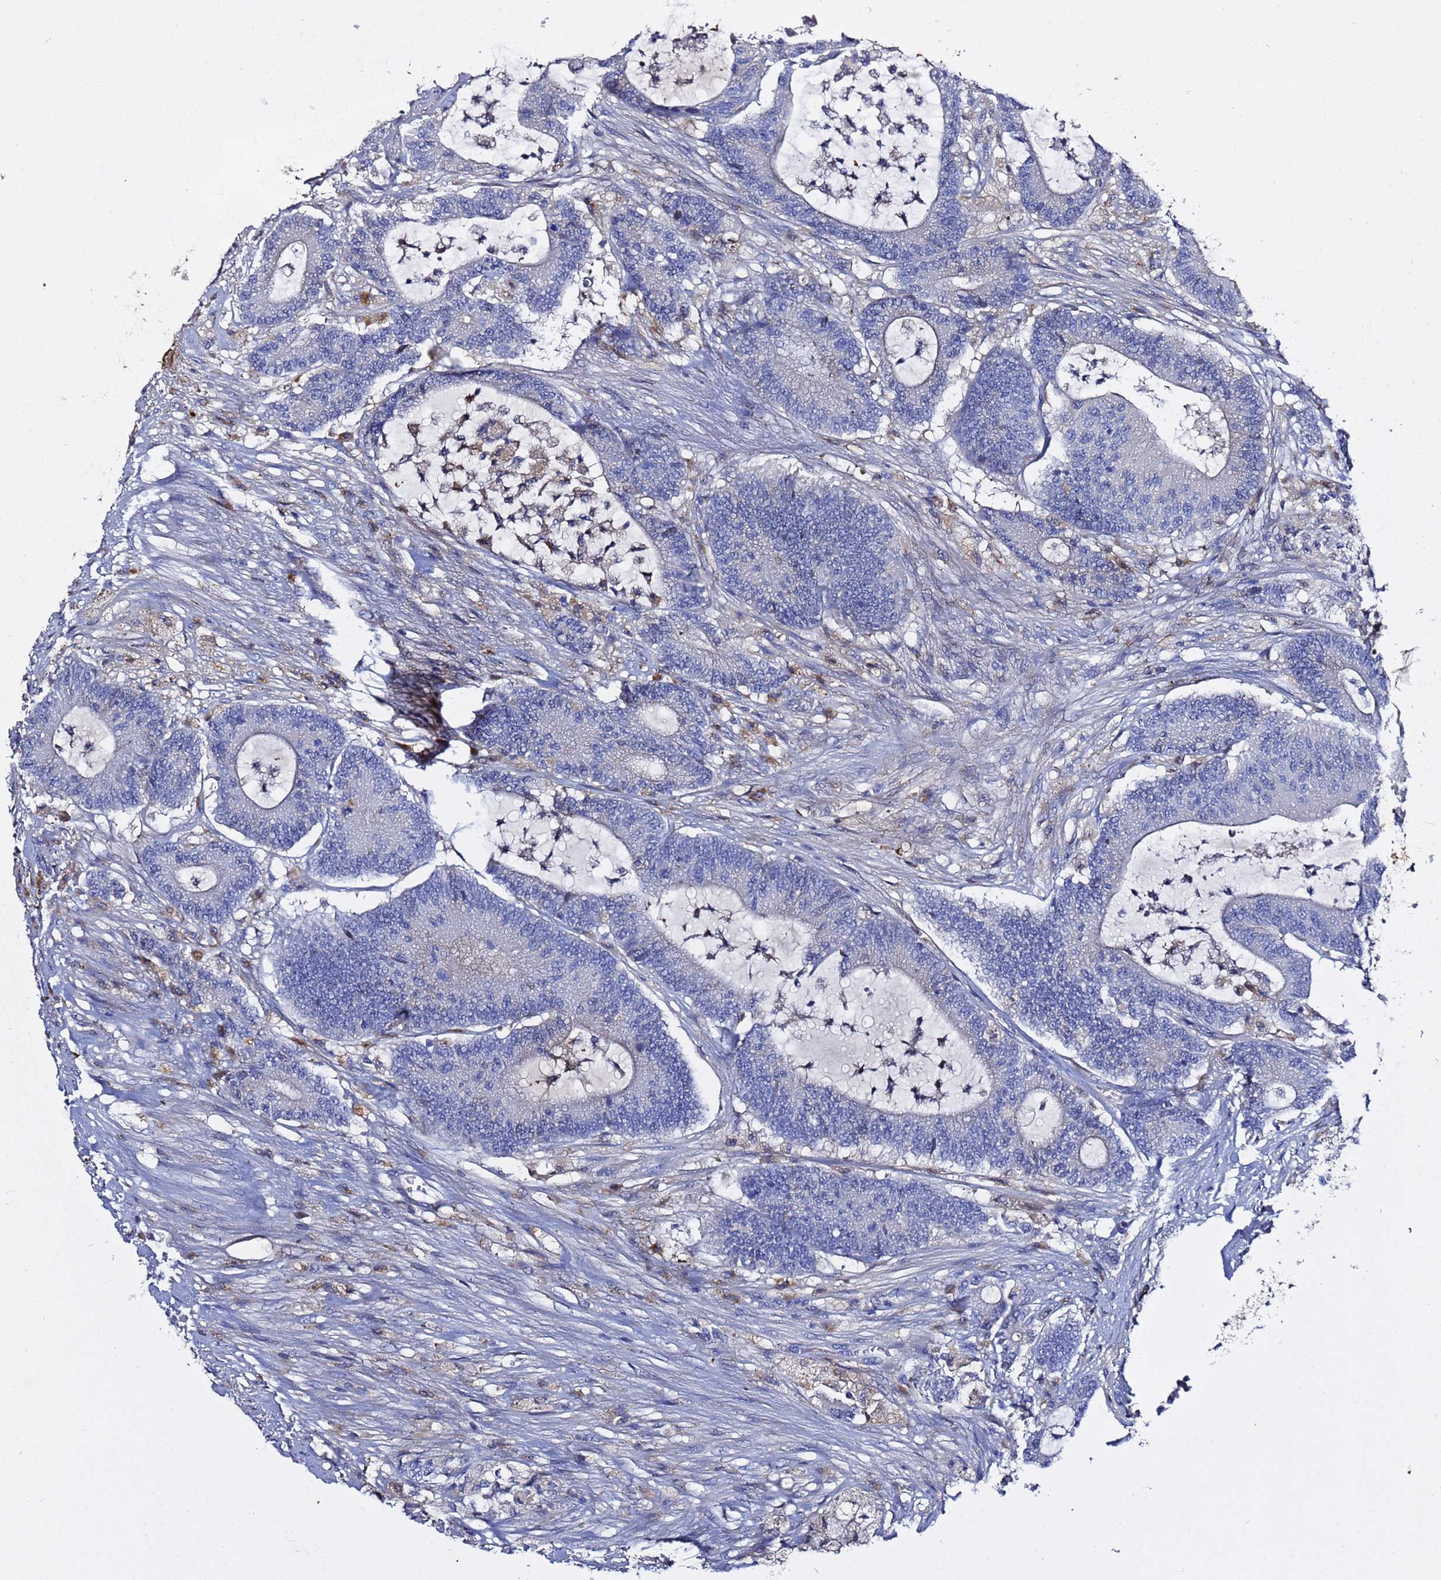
{"staining": {"intensity": "negative", "quantity": "none", "location": "none"}, "tissue": "colorectal cancer", "cell_type": "Tumor cells", "image_type": "cancer", "snomed": [{"axis": "morphology", "description": "Adenocarcinoma, NOS"}, {"axis": "topography", "description": "Colon"}], "caption": "Immunohistochemistry micrograph of colorectal adenocarcinoma stained for a protein (brown), which exhibits no expression in tumor cells. The staining is performed using DAB (3,3'-diaminobenzidine) brown chromogen with nuclei counter-stained in using hematoxylin.", "gene": "NAT2", "patient": {"sex": "female", "age": 84}}